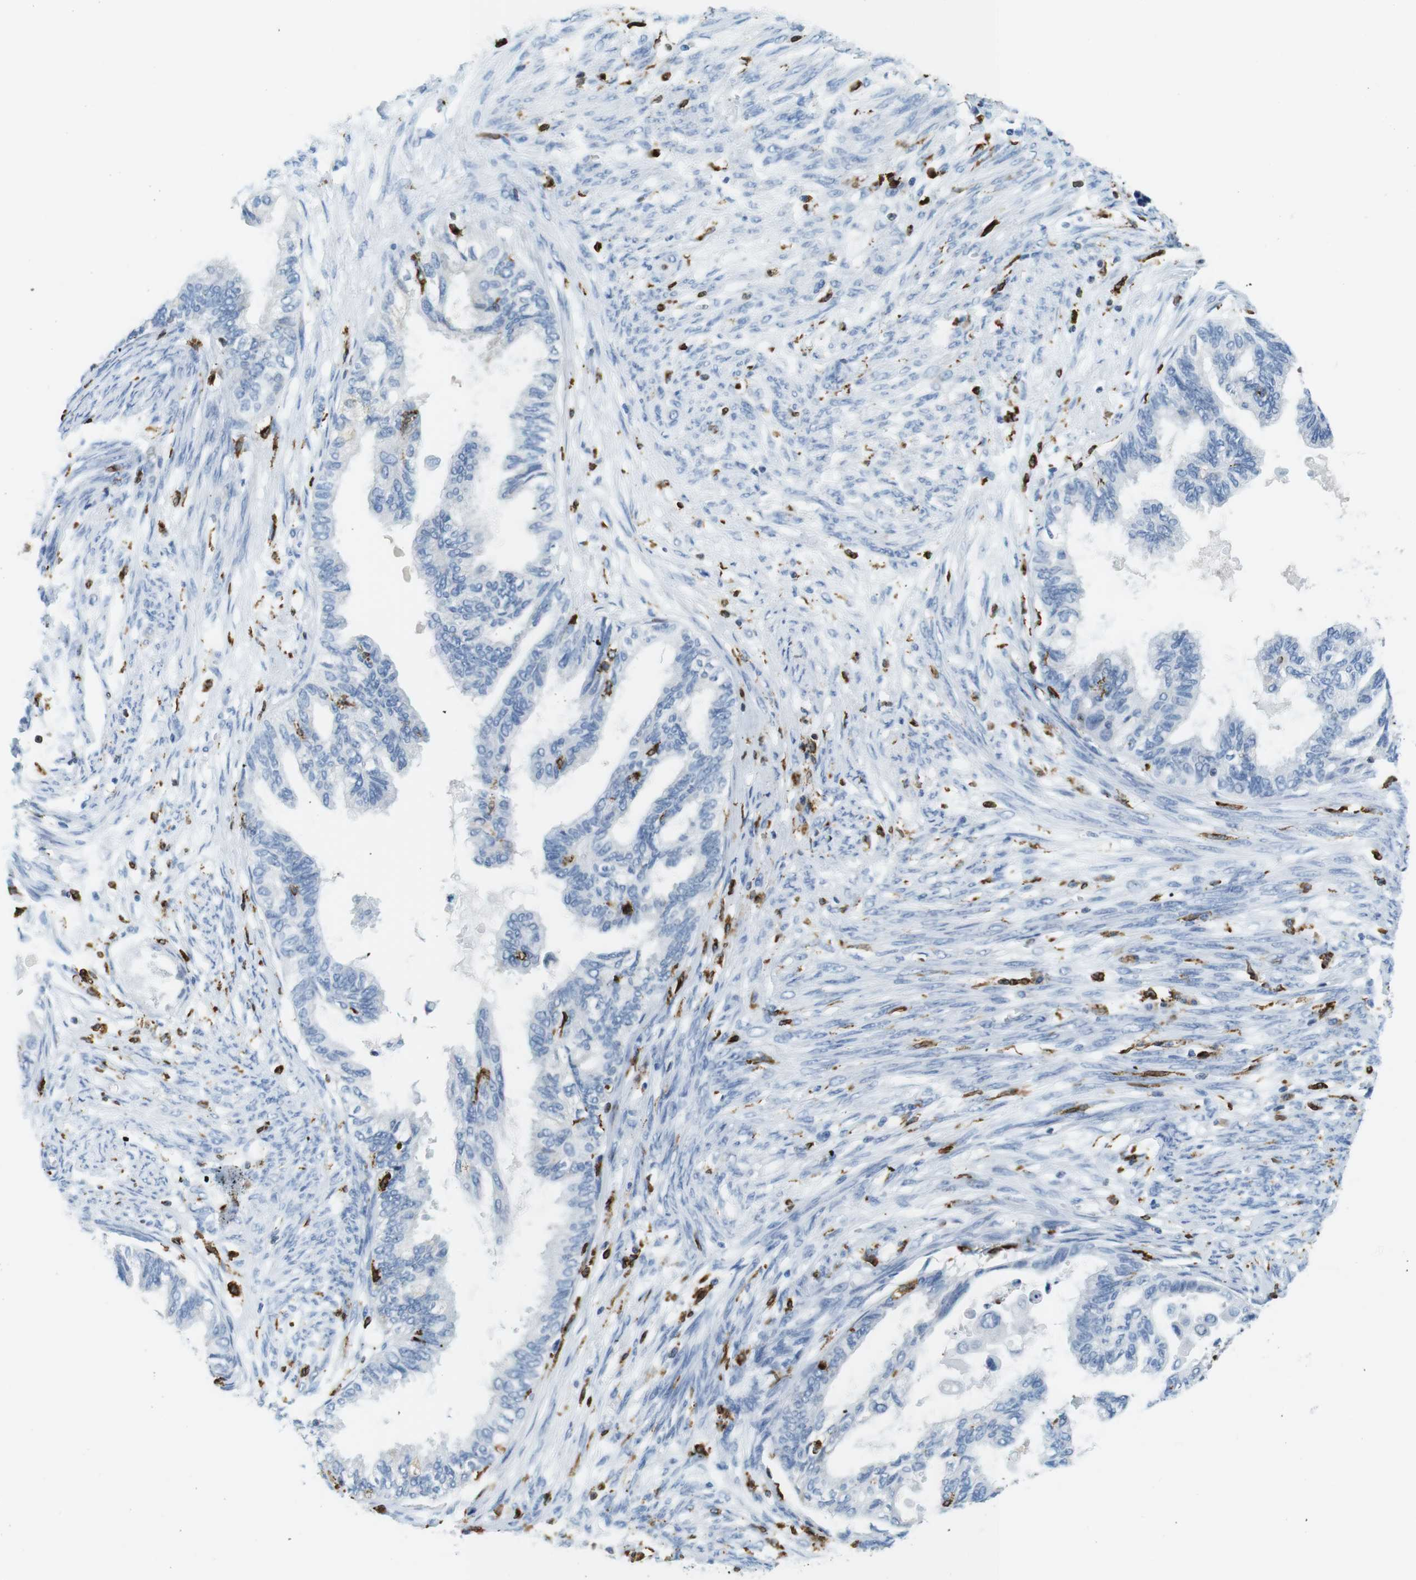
{"staining": {"intensity": "negative", "quantity": "none", "location": "none"}, "tissue": "cervical cancer", "cell_type": "Tumor cells", "image_type": "cancer", "snomed": [{"axis": "morphology", "description": "Normal tissue, NOS"}, {"axis": "morphology", "description": "Adenocarcinoma, NOS"}, {"axis": "topography", "description": "Cervix"}, {"axis": "topography", "description": "Endometrium"}], "caption": "This image is of cervical adenocarcinoma stained with immunohistochemistry (IHC) to label a protein in brown with the nuclei are counter-stained blue. There is no staining in tumor cells.", "gene": "CIITA", "patient": {"sex": "female", "age": 86}}